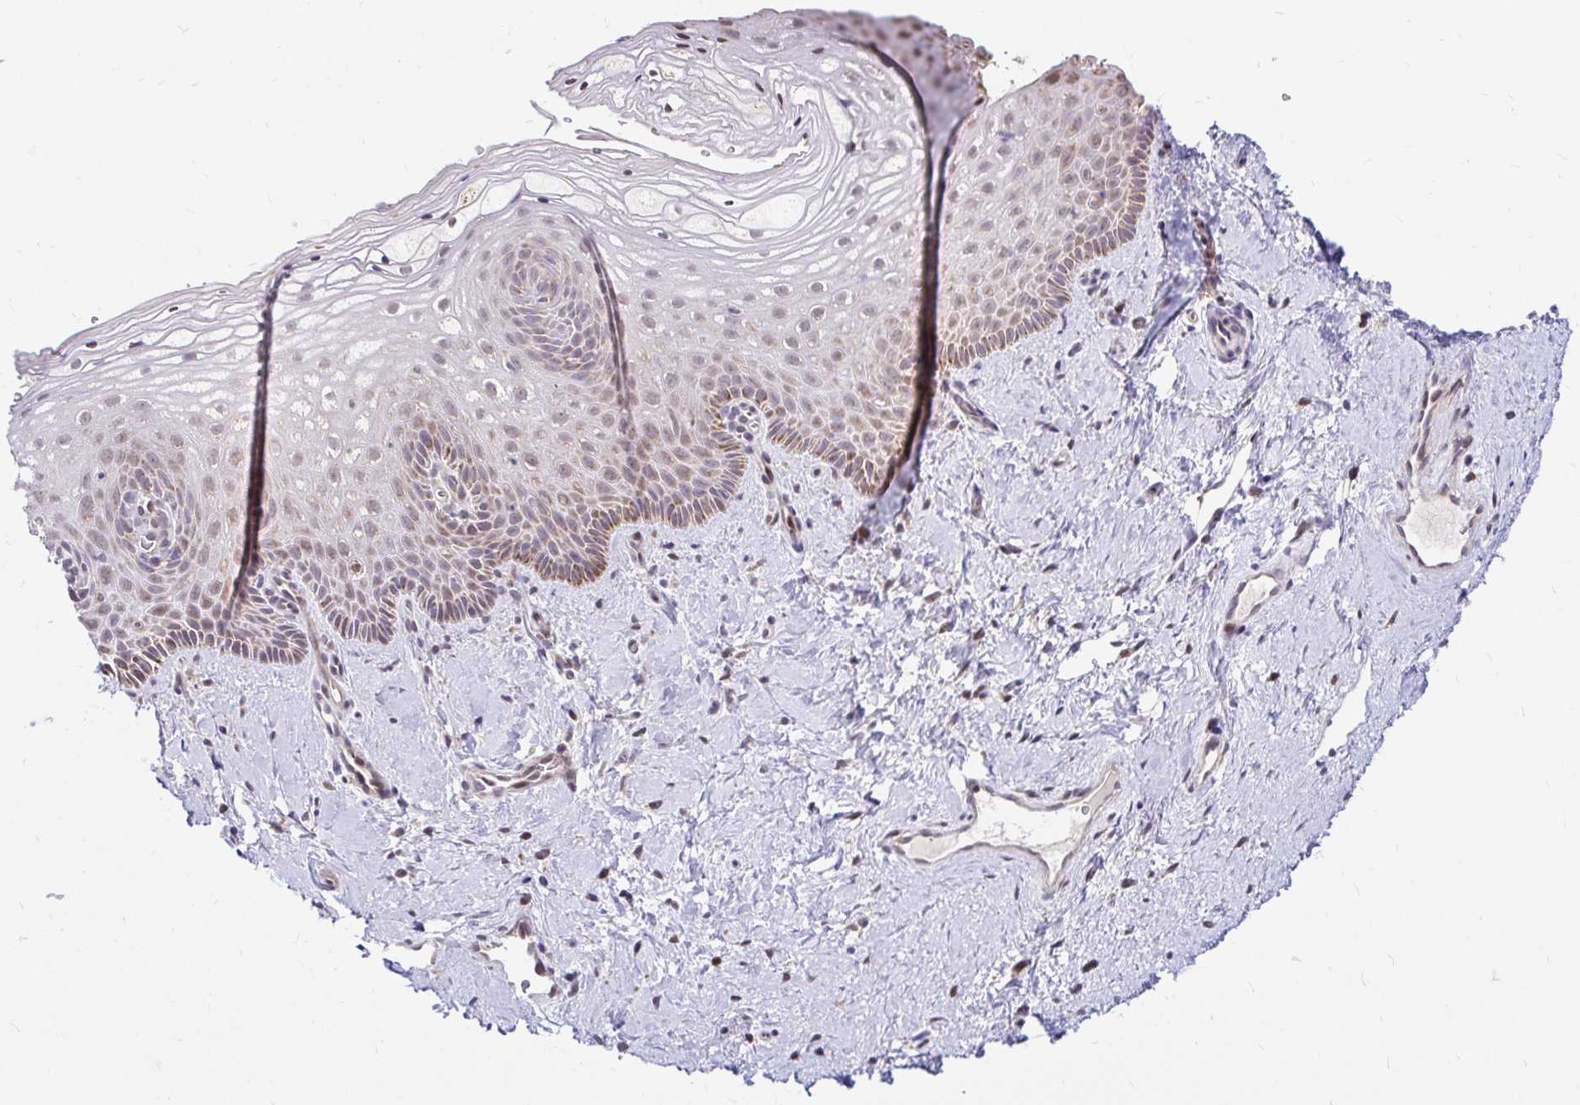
{"staining": {"intensity": "moderate", "quantity": "25%-75%", "location": "cytoplasmic/membranous"}, "tissue": "vagina", "cell_type": "Squamous epithelial cells", "image_type": "normal", "snomed": [{"axis": "morphology", "description": "Normal tissue, NOS"}, {"axis": "topography", "description": "Vagina"}], "caption": "Unremarkable vagina was stained to show a protein in brown. There is medium levels of moderate cytoplasmic/membranous staining in approximately 25%-75% of squamous epithelial cells. The protein is shown in brown color, while the nuclei are stained blue.", "gene": "TIMM50", "patient": {"sex": "female", "age": 51}}